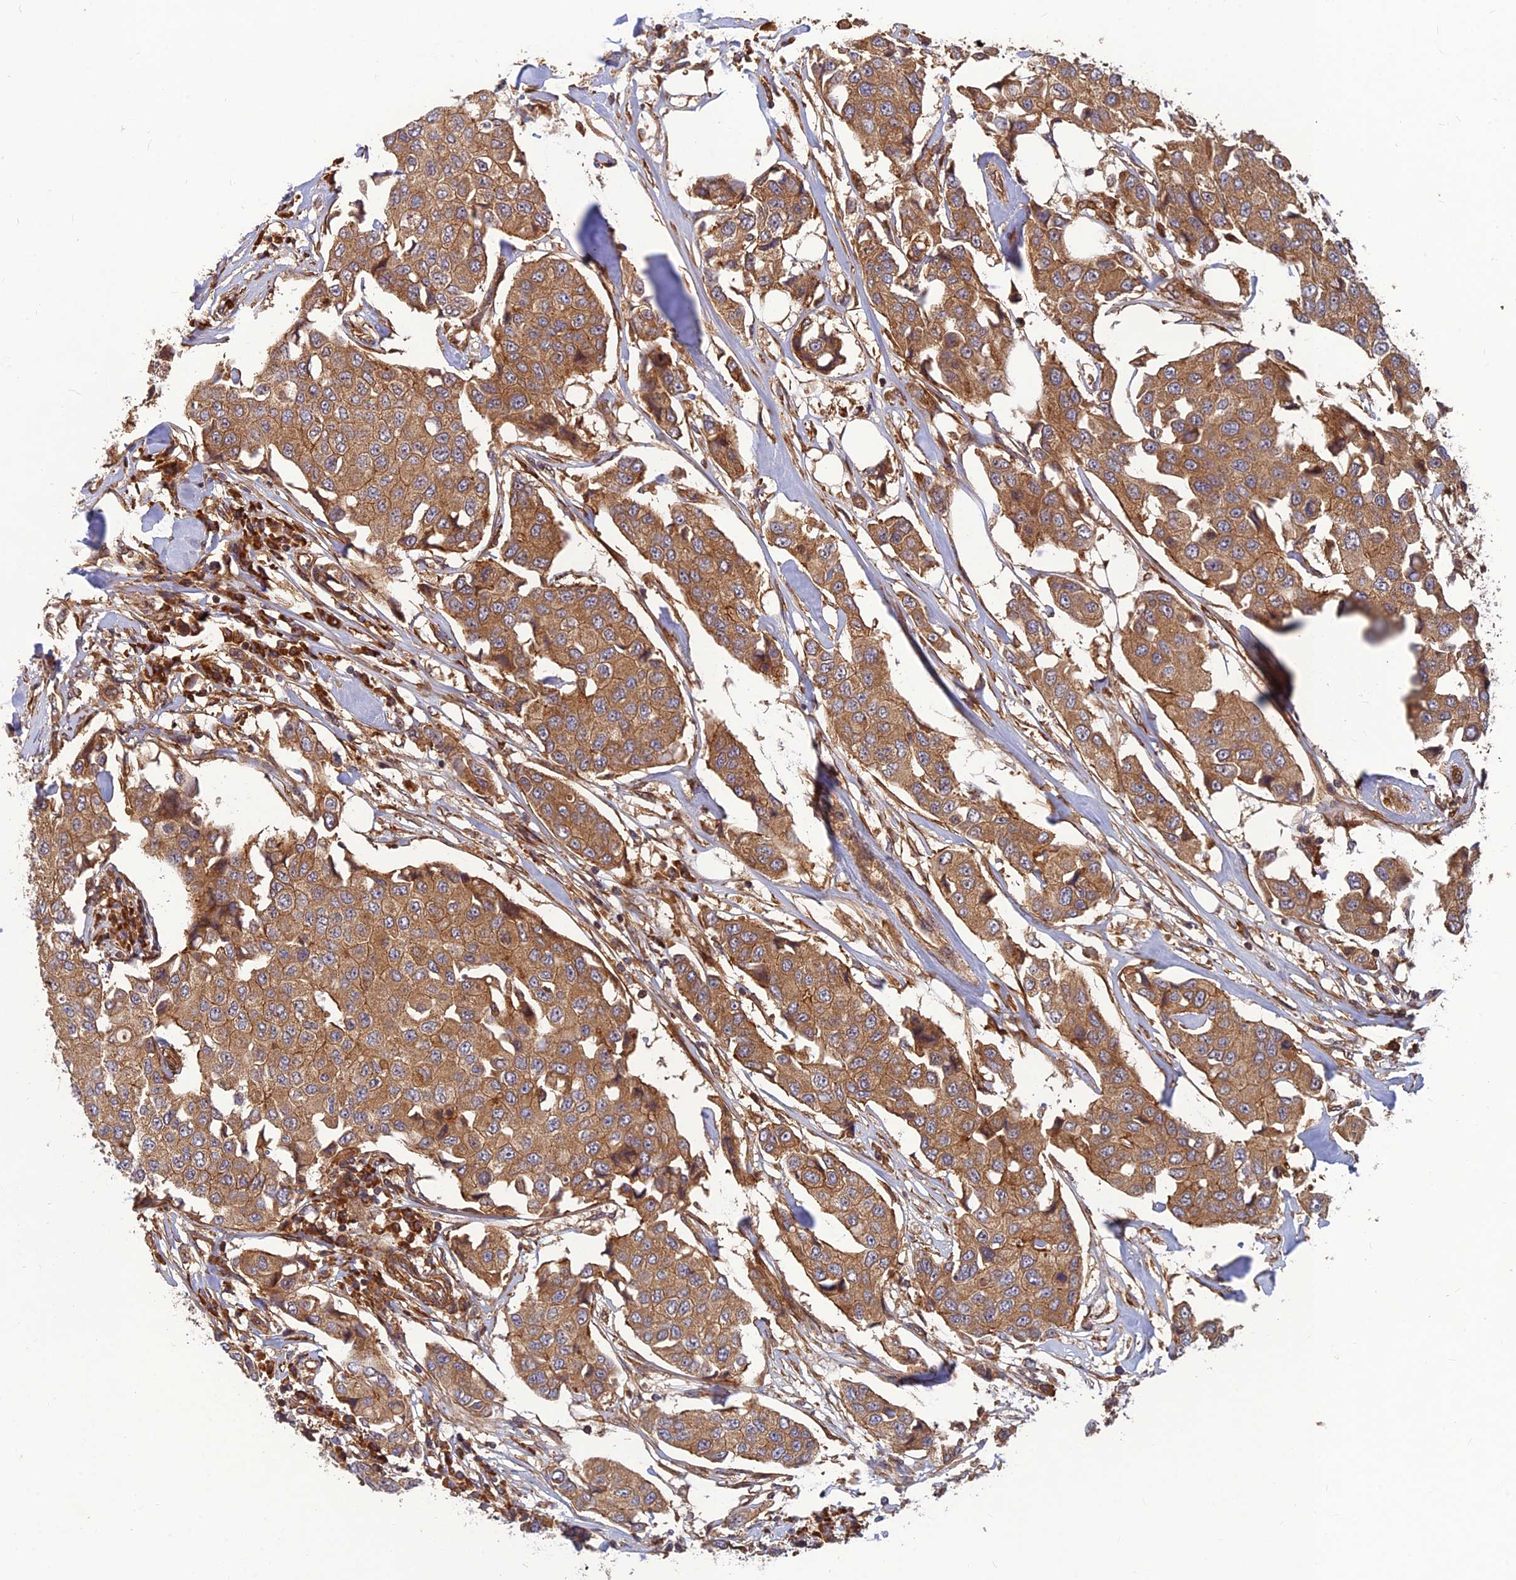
{"staining": {"intensity": "moderate", "quantity": ">75%", "location": "cytoplasmic/membranous"}, "tissue": "breast cancer", "cell_type": "Tumor cells", "image_type": "cancer", "snomed": [{"axis": "morphology", "description": "Duct carcinoma"}, {"axis": "topography", "description": "Breast"}], "caption": "This micrograph reveals immunohistochemistry staining of human breast cancer (invasive ductal carcinoma), with medium moderate cytoplasmic/membranous staining in approximately >75% of tumor cells.", "gene": "RELCH", "patient": {"sex": "female", "age": 80}}